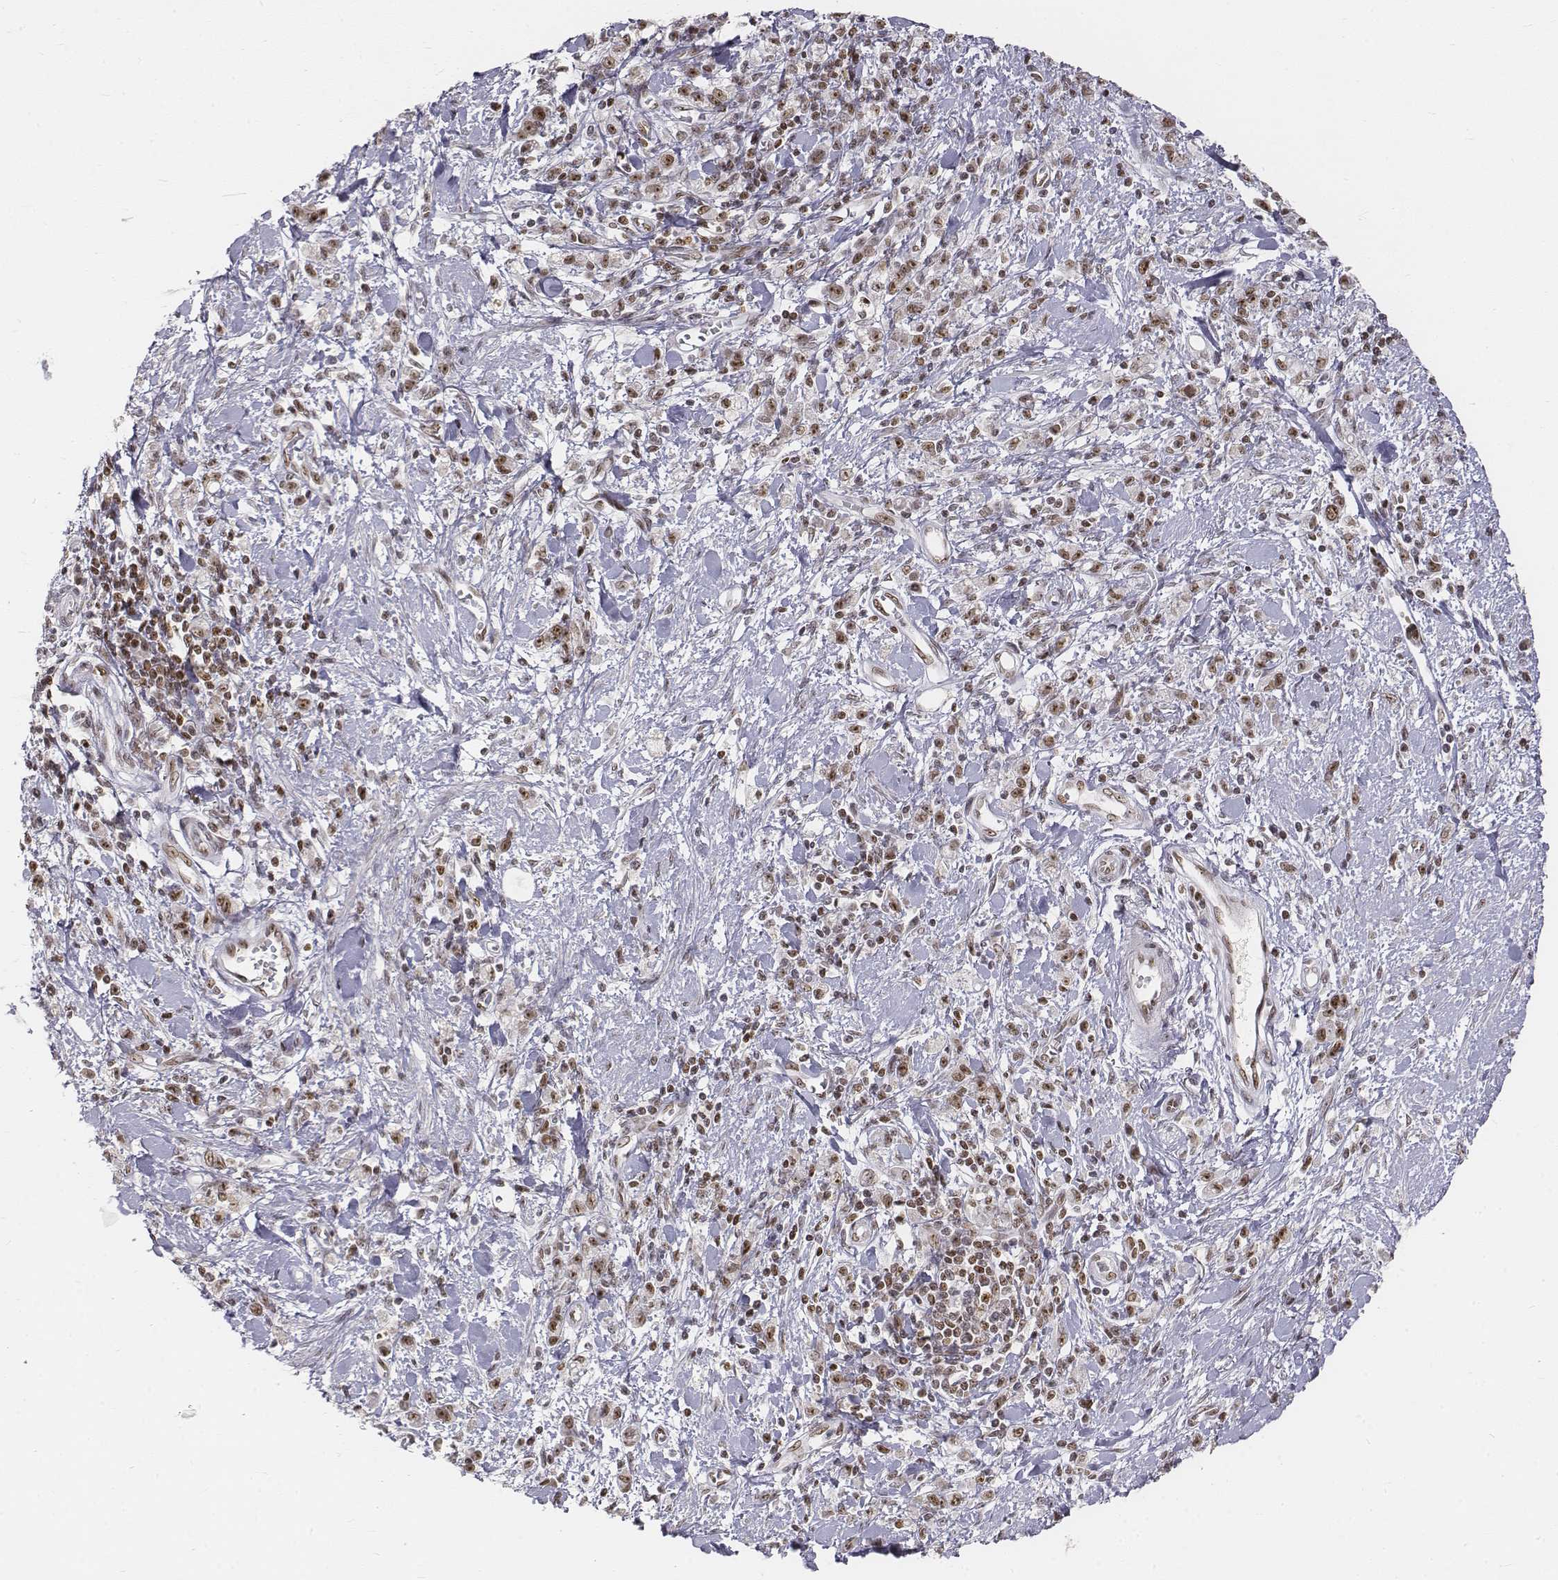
{"staining": {"intensity": "moderate", "quantity": ">75%", "location": "nuclear"}, "tissue": "stomach cancer", "cell_type": "Tumor cells", "image_type": "cancer", "snomed": [{"axis": "morphology", "description": "Adenocarcinoma, NOS"}, {"axis": "topography", "description": "Stomach"}], "caption": "DAB immunohistochemical staining of human stomach adenocarcinoma exhibits moderate nuclear protein positivity in approximately >75% of tumor cells.", "gene": "PHF6", "patient": {"sex": "male", "age": 77}}